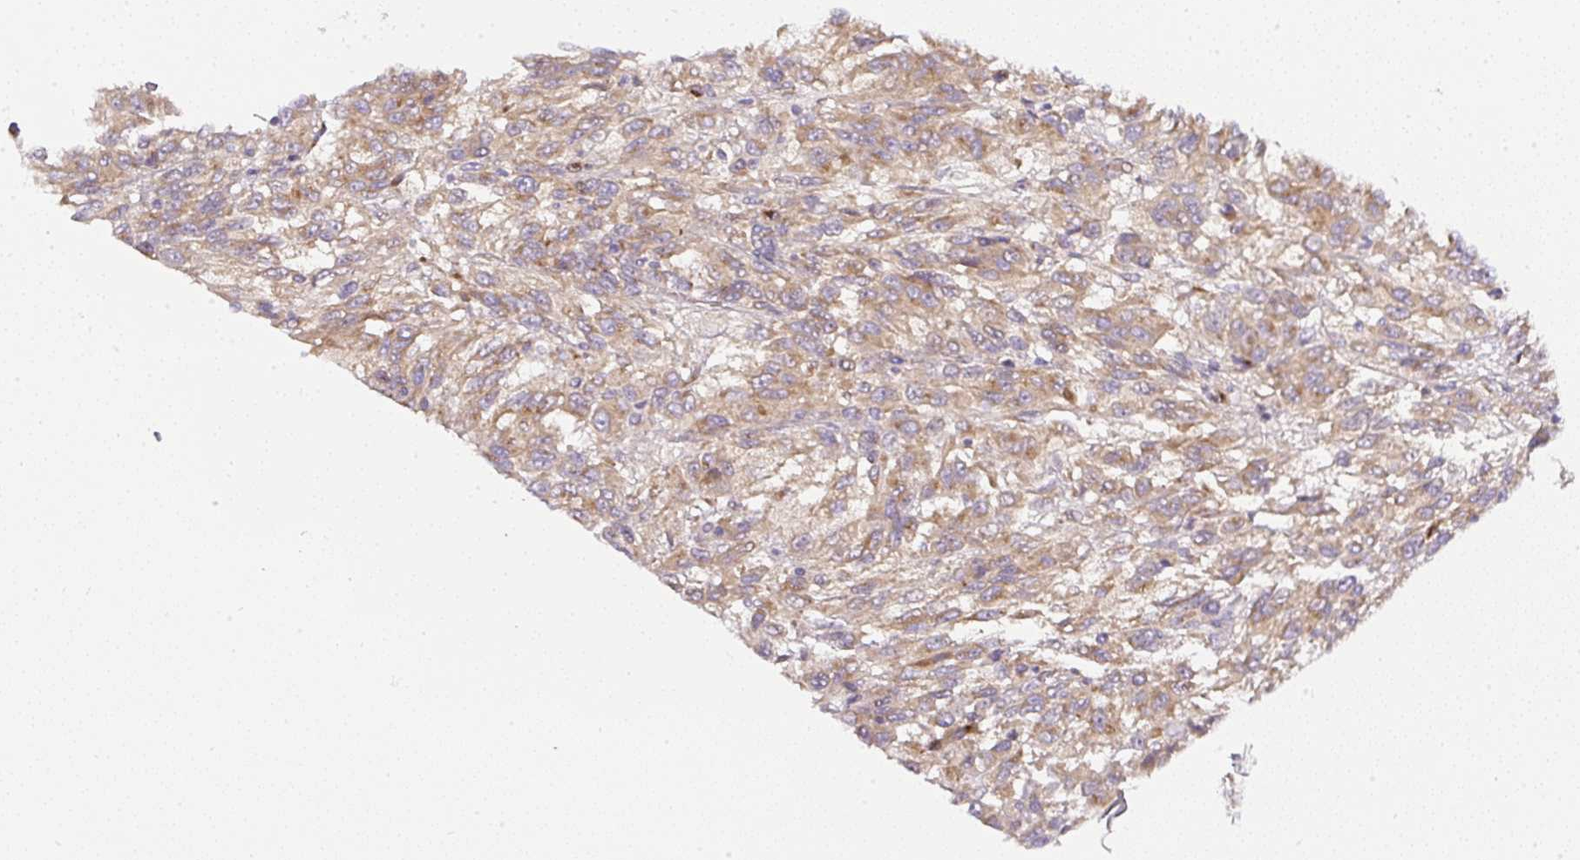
{"staining": {"intensity": "moderate", "quantity": ">75%", "location": "cytoplasmic/membranous"}, "tissue": "melanoma", "cell_type": "Tumor cells", "image_type": "cancer", "snomed": [{"axis": "morphology", "description": "Malignant melanoma, Metastatic site"}, {"axis": "topography", "description": "Lung"}], "caption": "A brown stain shows moderate cytoplasmic/membranous expression of a protein in melanoma tumor cells. The protein is shown in brown color, while the nuclei are stained blue.", "gene": "MLX", "patient": {"sex": "male", "age": 64}}